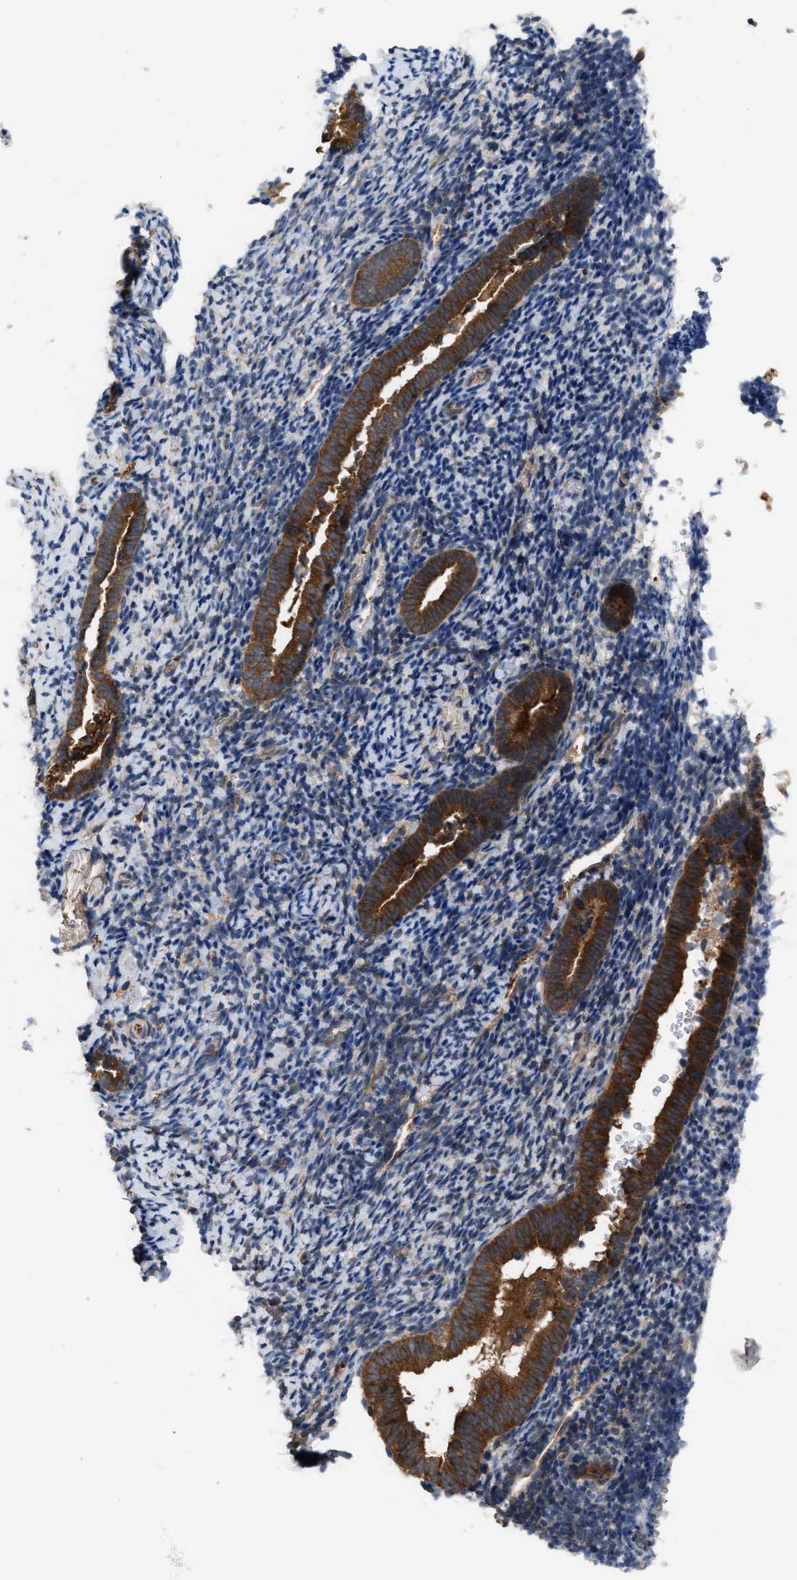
{"staining": {"intensity": "moderate", "quantity": "25%-75%", "location": "cytoplasmic/membranous"}, "tissue": "endometrium", "cell_type": "Cells in endometrial stroma", "image_type": "normal", "snomed": [{"axis": "morphology", "description": "Normal tissue, NOS"}, {"axis": "topography", "description": "Endometrium"}], "caption": "Benign endometrium was stained to show a protein in brown. There is medium levels of moderate cytoplasmic/membranous expression in approximately 25%-75% of cells in endometrial stroma. The protein is shown in brown color, while the nuclei are stained blue.", "gene": "LAPTM4B", "patient": {"sex": "female", "age": 51}}